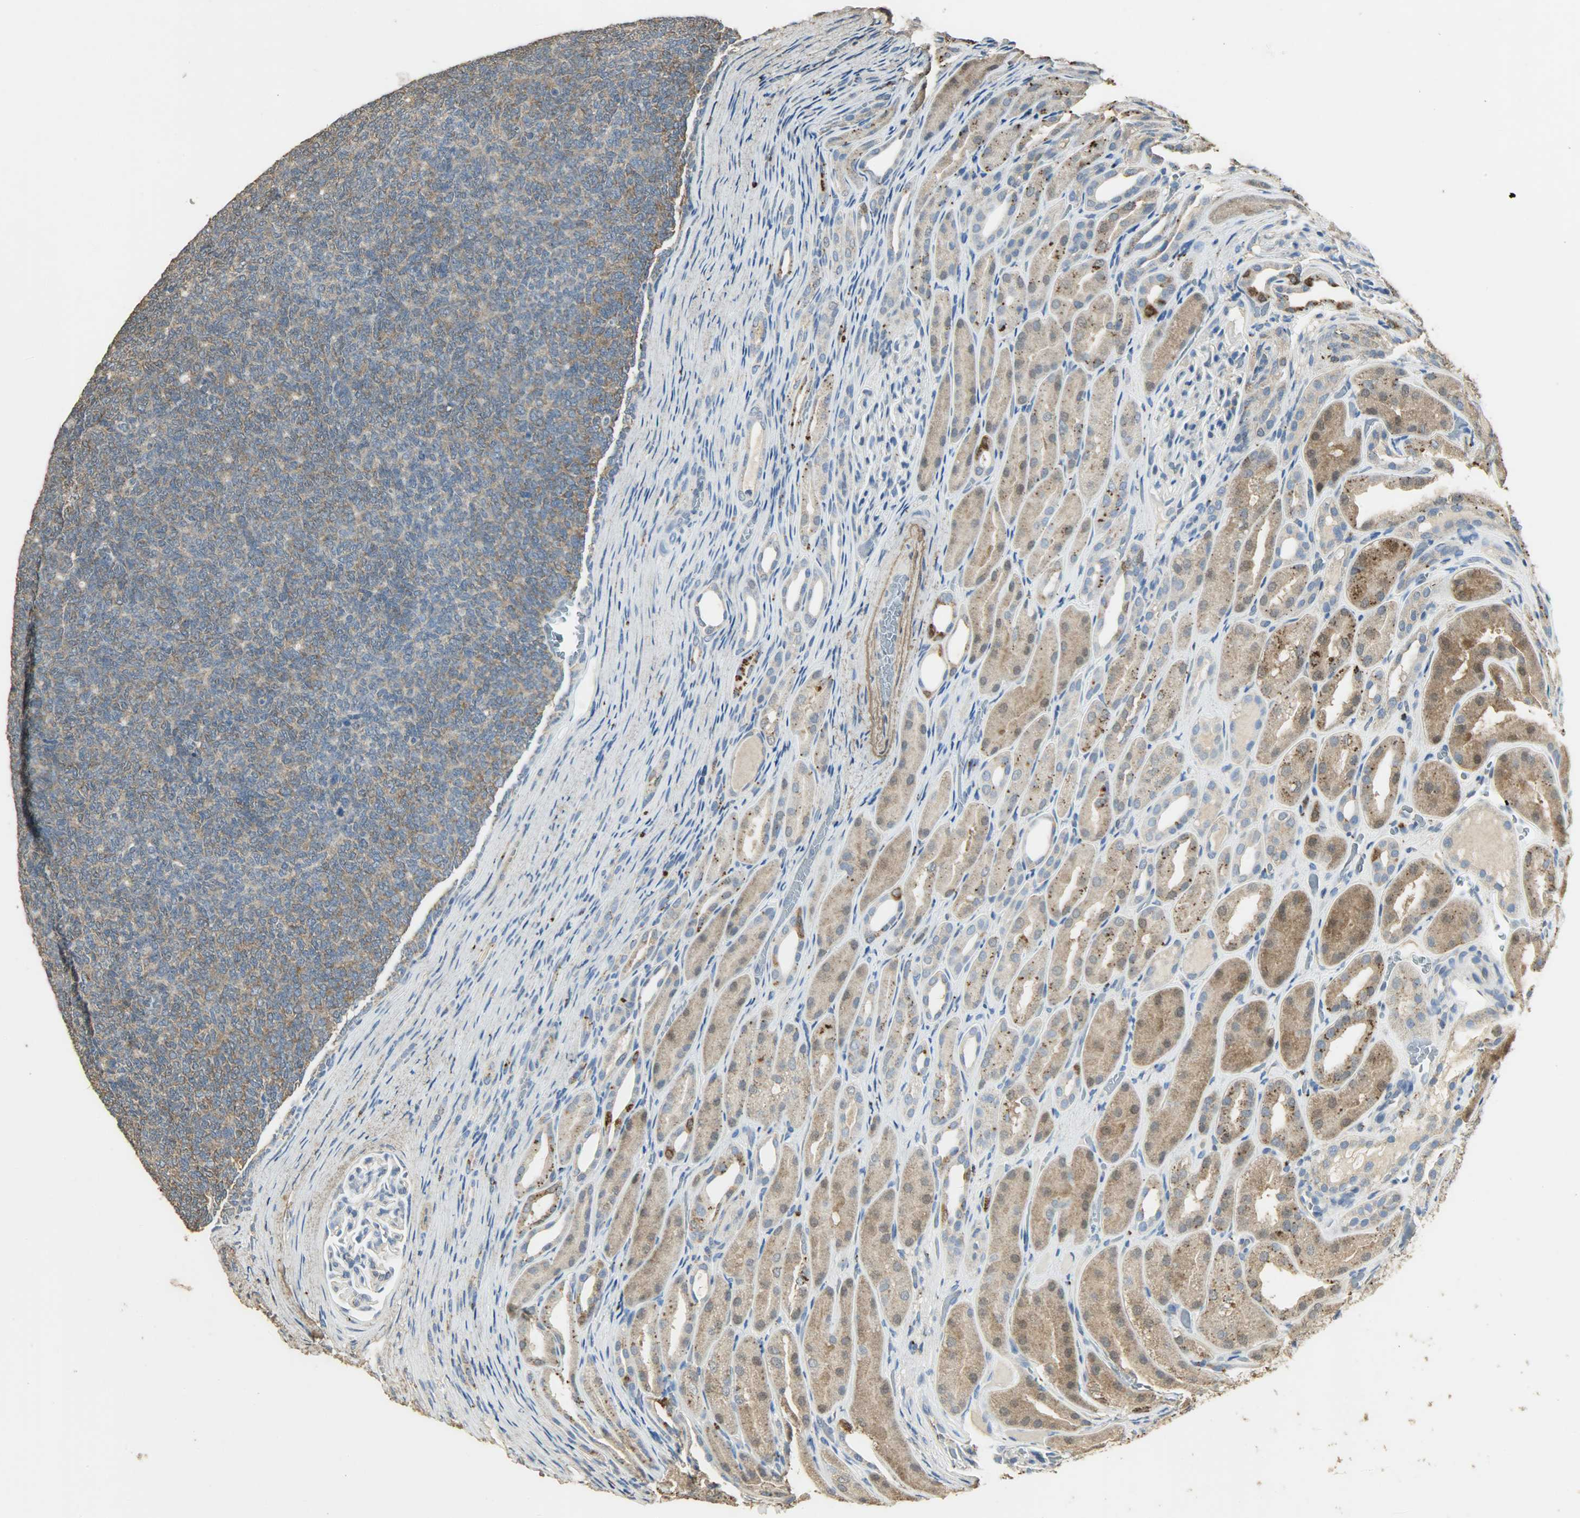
{"staining": {"intensity": "weak", "quantity": ">75%", "location": "cytoplasmic/membranous"}, "tissue": "renal cancer", "cell_type": "Tumor cells", "image_type": "cancer", "snomed": [{"axis": "morphology", "description": "Neoplasm, malignant, NOS"}, {"axis": "topography", "description": "Kidney"}], "caption": "DAB immunohistochemical staining of human malignant neoplasm (renal) displays weak cytoplasmic/membranous protein positivity in approximately >75% of tumor cells.", "gene": "ASB9", "patient": {"sex": "male", "age": 28}}